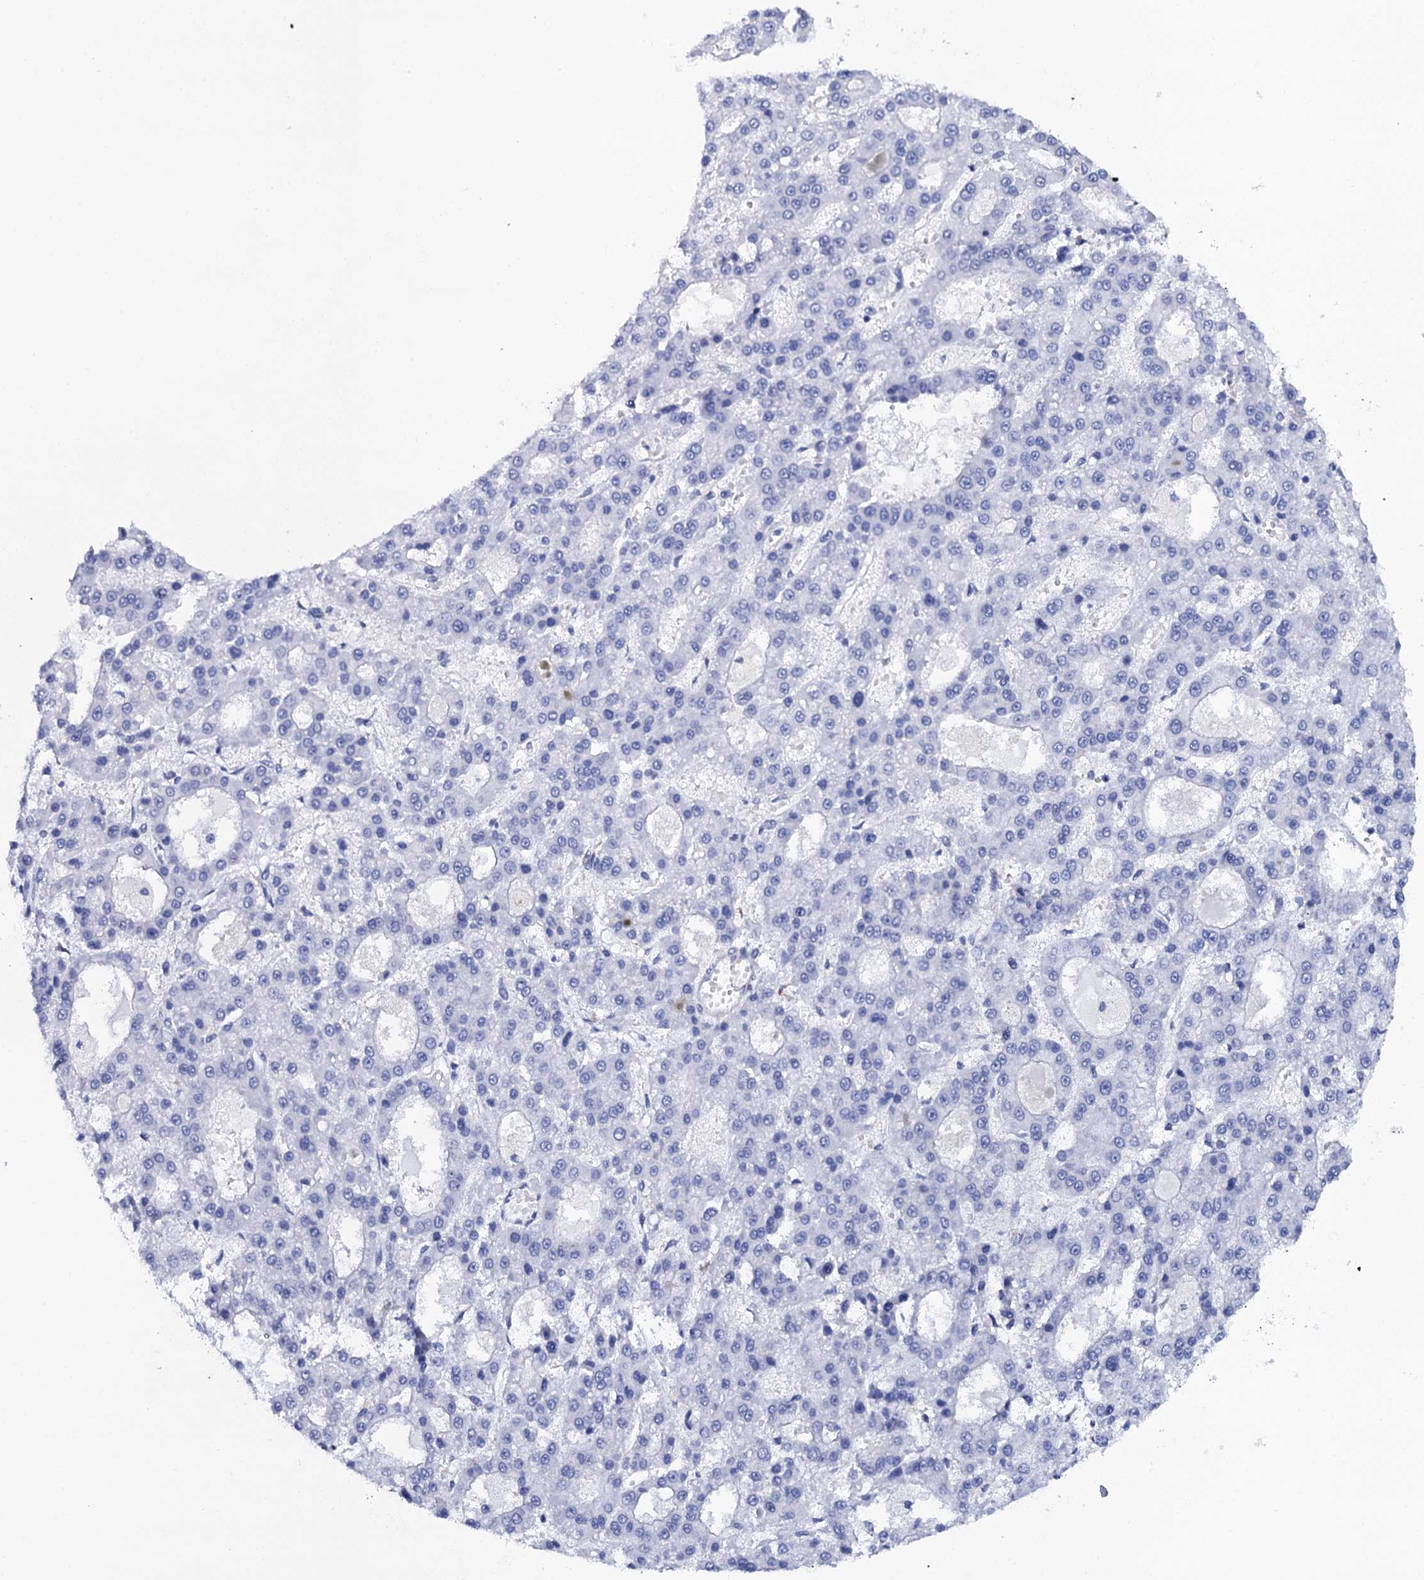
{"staining": {"intensity": "negative", "quantity": "none", "location": "none"}, "tissue": "liver cancer", "cell_type": "Tumor cells", "image_type": "cancer", "snomed": [{"axis": "morphology", "description": "Carcinoma, Hepatocellular, NOS"}, {"axis": "topography", "description": "Liver"}], "caption": "Immunohistochemistry (IHC) of liver hepatocellular carcinoma demonstrates no positivity in tumor cells.", "gene": "POGLUT3", "patient": {"sex": "male", "age": 70}}